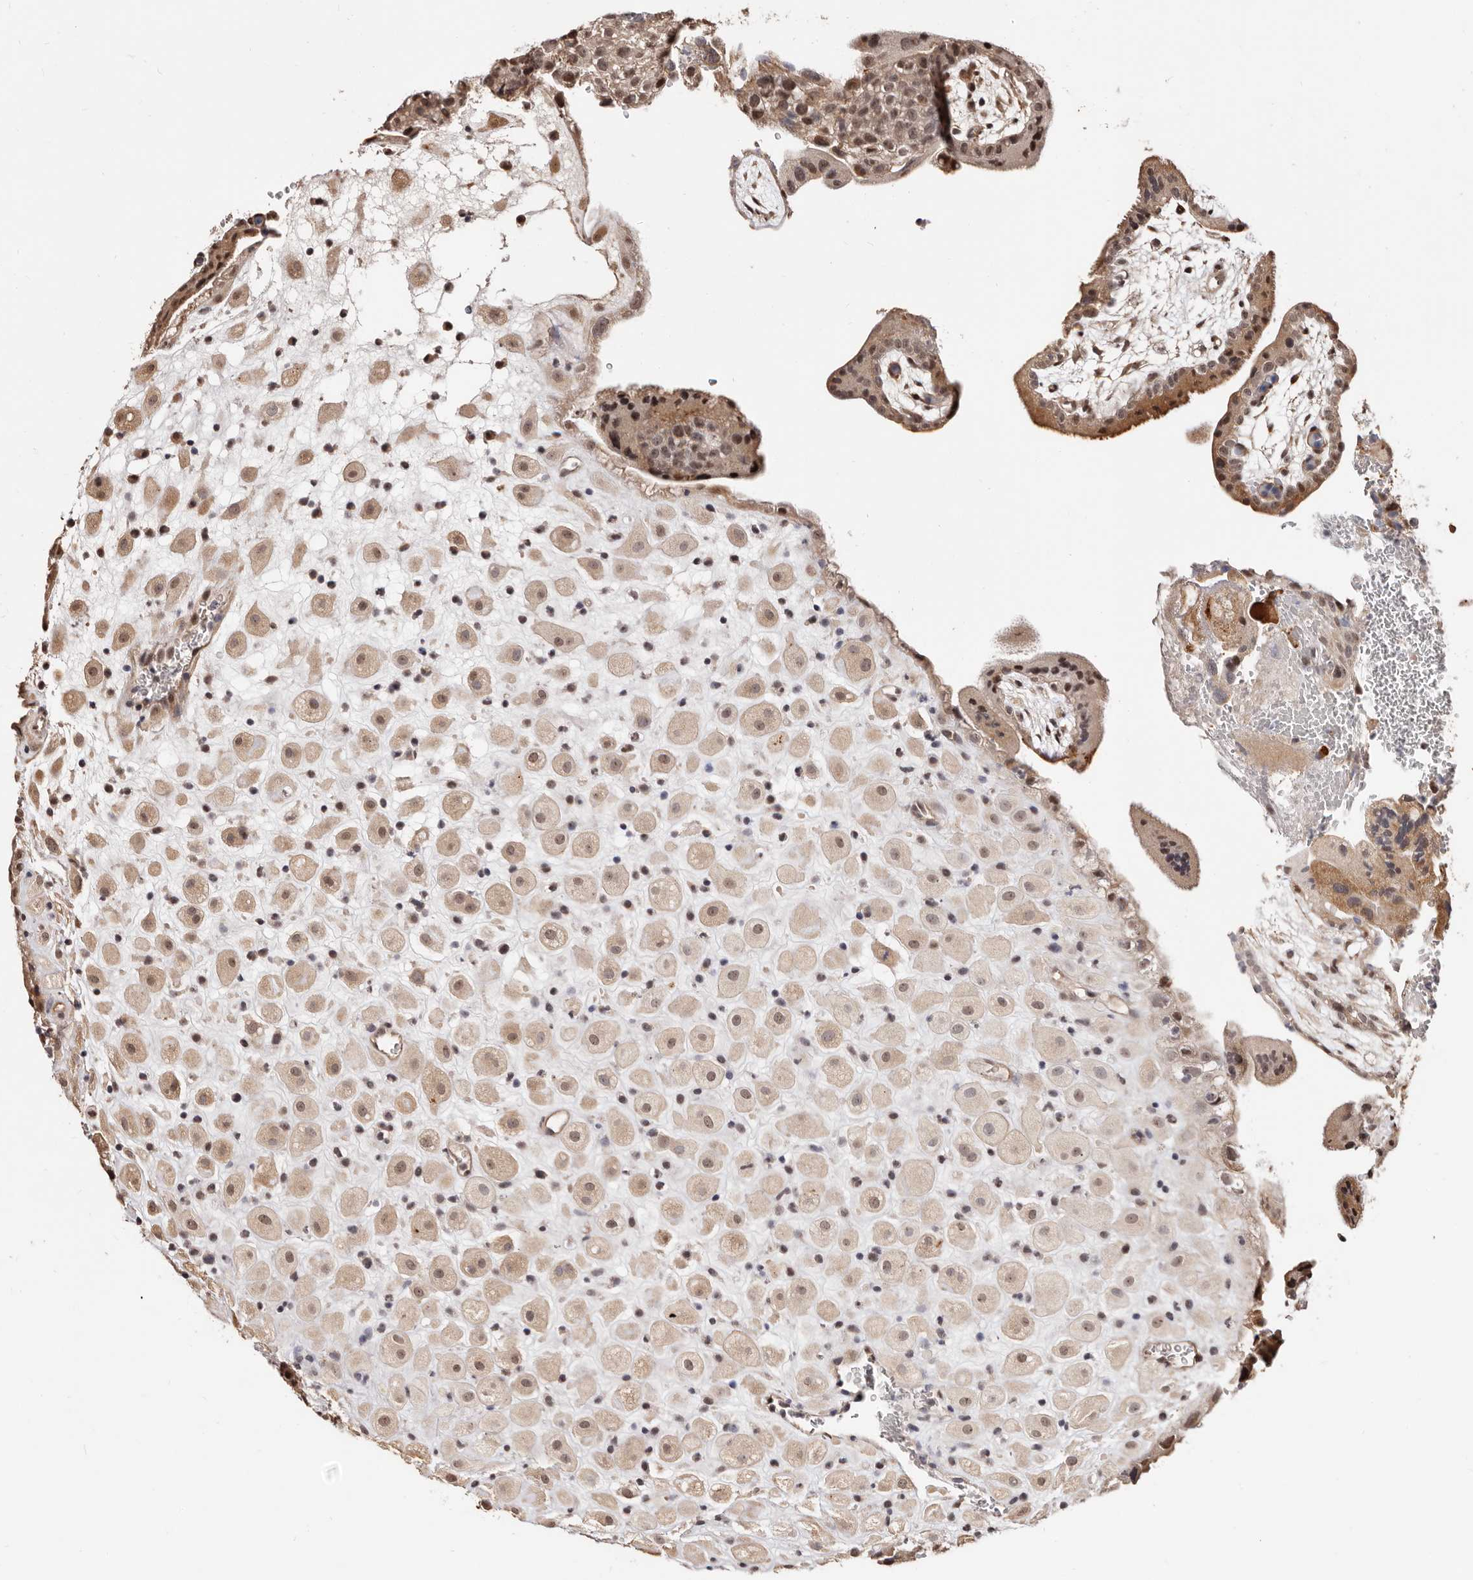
{"staining": {"intensity": "weak", "quantity": ">75%", "location": "cytoplasmic/membranous,nuclear"}, "tissue": "placenta", "cell_type": "Decidual cells", "image_type": "normal", "snomed": [{"axis": "morphology", "description": "Normal tissue, NOS"}, {"axis": "topography", "description": "Placenta"}], "caption": "IHC of unremarkable human placenta exhibits low levels of weak cytoplasmic/membranous,nuclear positivity in about >75% of decidual cells.", "gene": "TRIP13", "patient": {"sex": "female", "age": 35}}